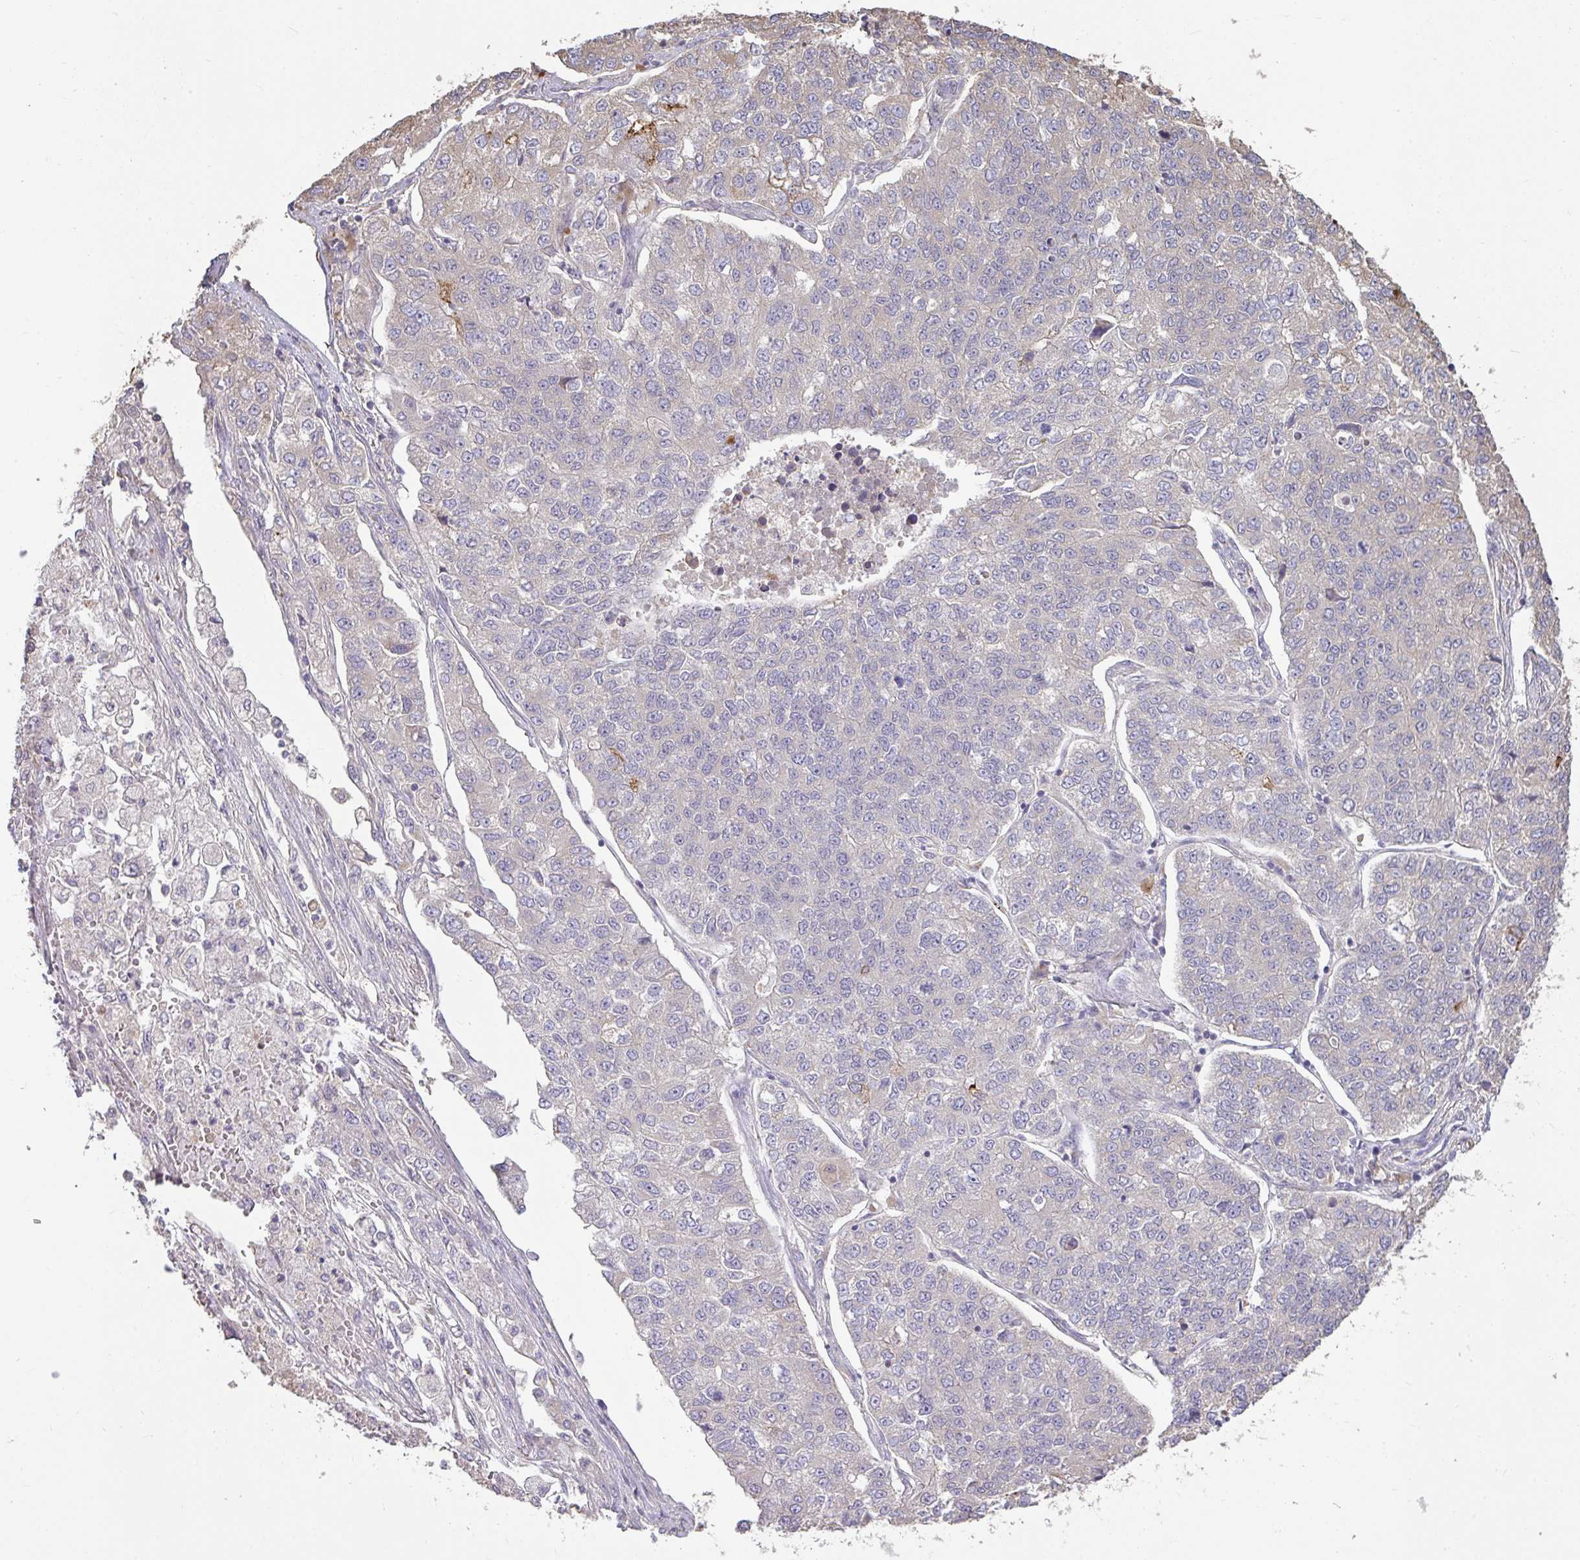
{"staining": {"intensity": "negative", "quantity": "none", "location": "none"}, "tissue": "lung cancer", "cell_type": "Tumor cells", "image_type": "cancer", "snomed": [{"axis": "morphology", "description": "Adenocarcinoma, NOS"}, {"axis": "topography", "description": "Lung"}], "caption": "This histopathology image is of lung cancer (adenocarcinoma) stained with IHC to label a protein in brown with the nuclei are counter-stained blue. There is no positivity in tumor cells.", "gene": "BRINP3", "patient": {"sex": "male", "age": 49}}